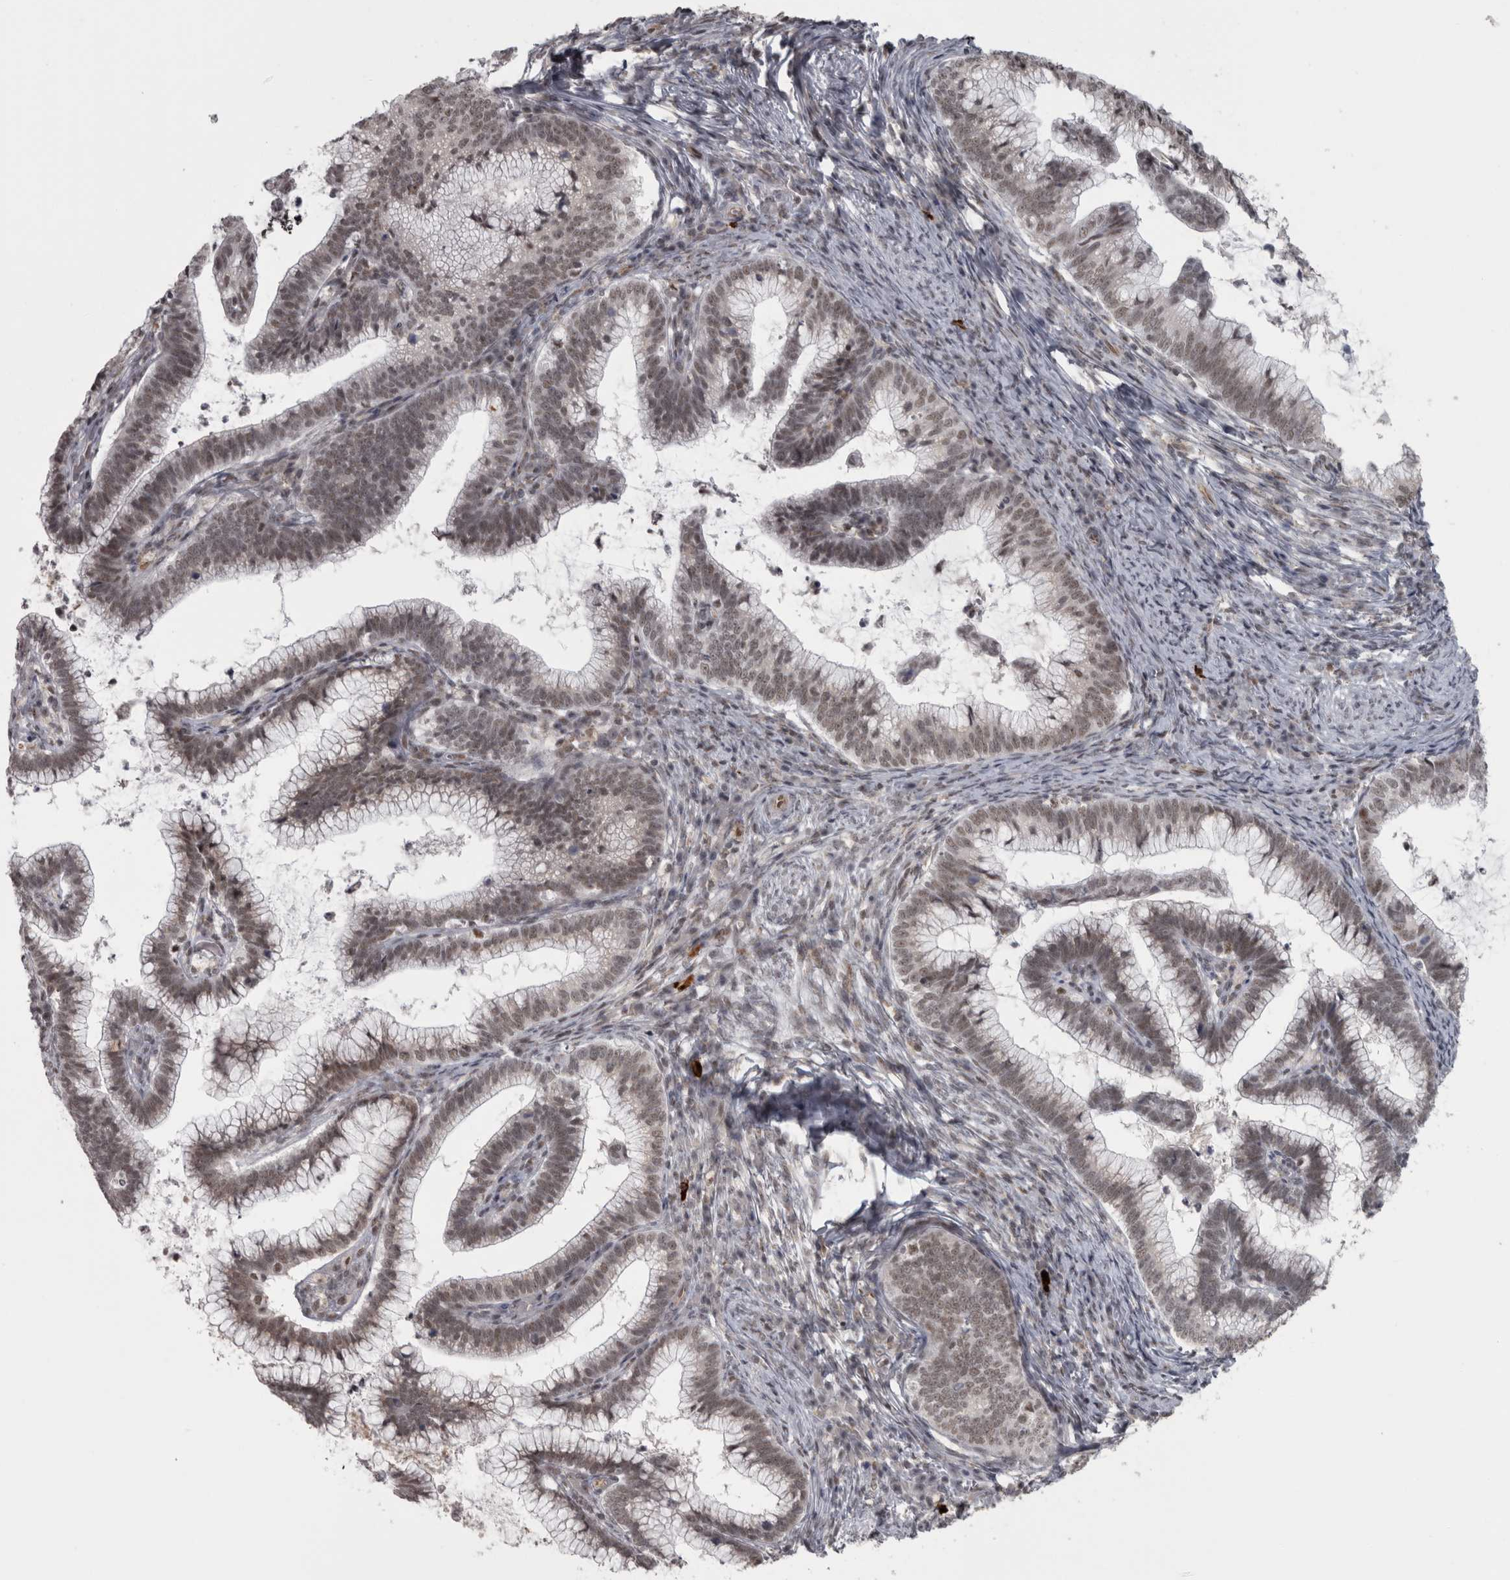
{"staining": {"intensity": "weak", "quantity": ">75%", "location": "nuclear"}, "tissue": "cervical cancer", "cell_type": "Tumor cells", "image_type": "cancer", "snomed": [{"axis": "morphology", "description": "Adenocarcinoma, NOS"}, {"axis": "topography", "description": "Cervix"}], "caption": "Human cervical cancer stained with a brown dye exhibits weak nuclear positive expression in approximately >75% of tumor cells.", "gene": "MICU3", "patient": {"sex": "female", "age": 36}}